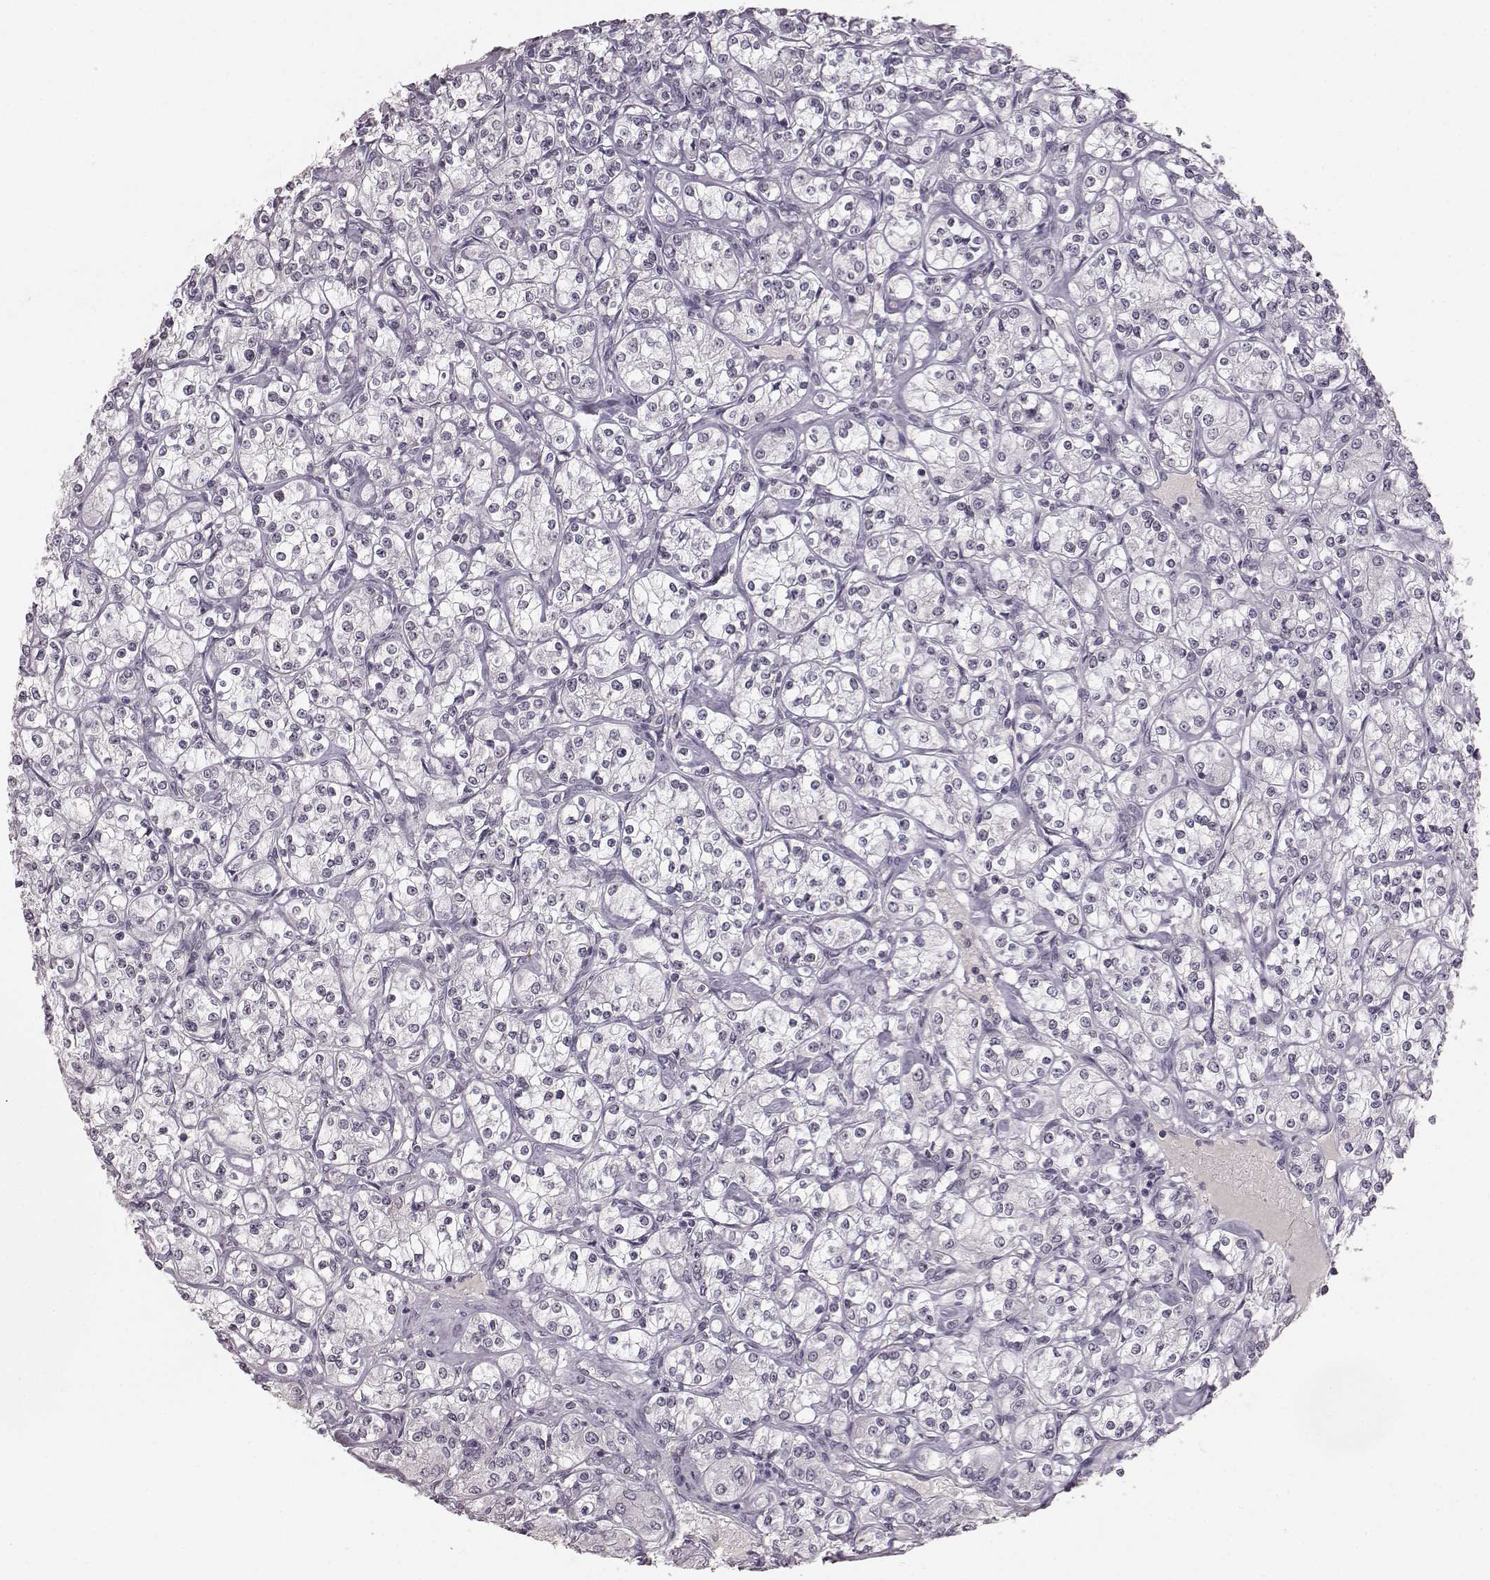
{"staining": {"intensity": "negative", "quantity": "none", "location": "none"}, "tissue": "renal cancer", "cell_type": "Tumor cells", "image_type": "cancer", "snomed": [{"axis": "morphology", "description": "Adenocarcinoma, NOS"}, {"axis": "topography", "description": "Kidney"}], "caption": "Renal adenocarcinoma stained for a protein using immunohistochemistry demonstrates no positivity tumor cells.", "gene": "DCAF12", "patient": {"sex": "male", "age": 77}}